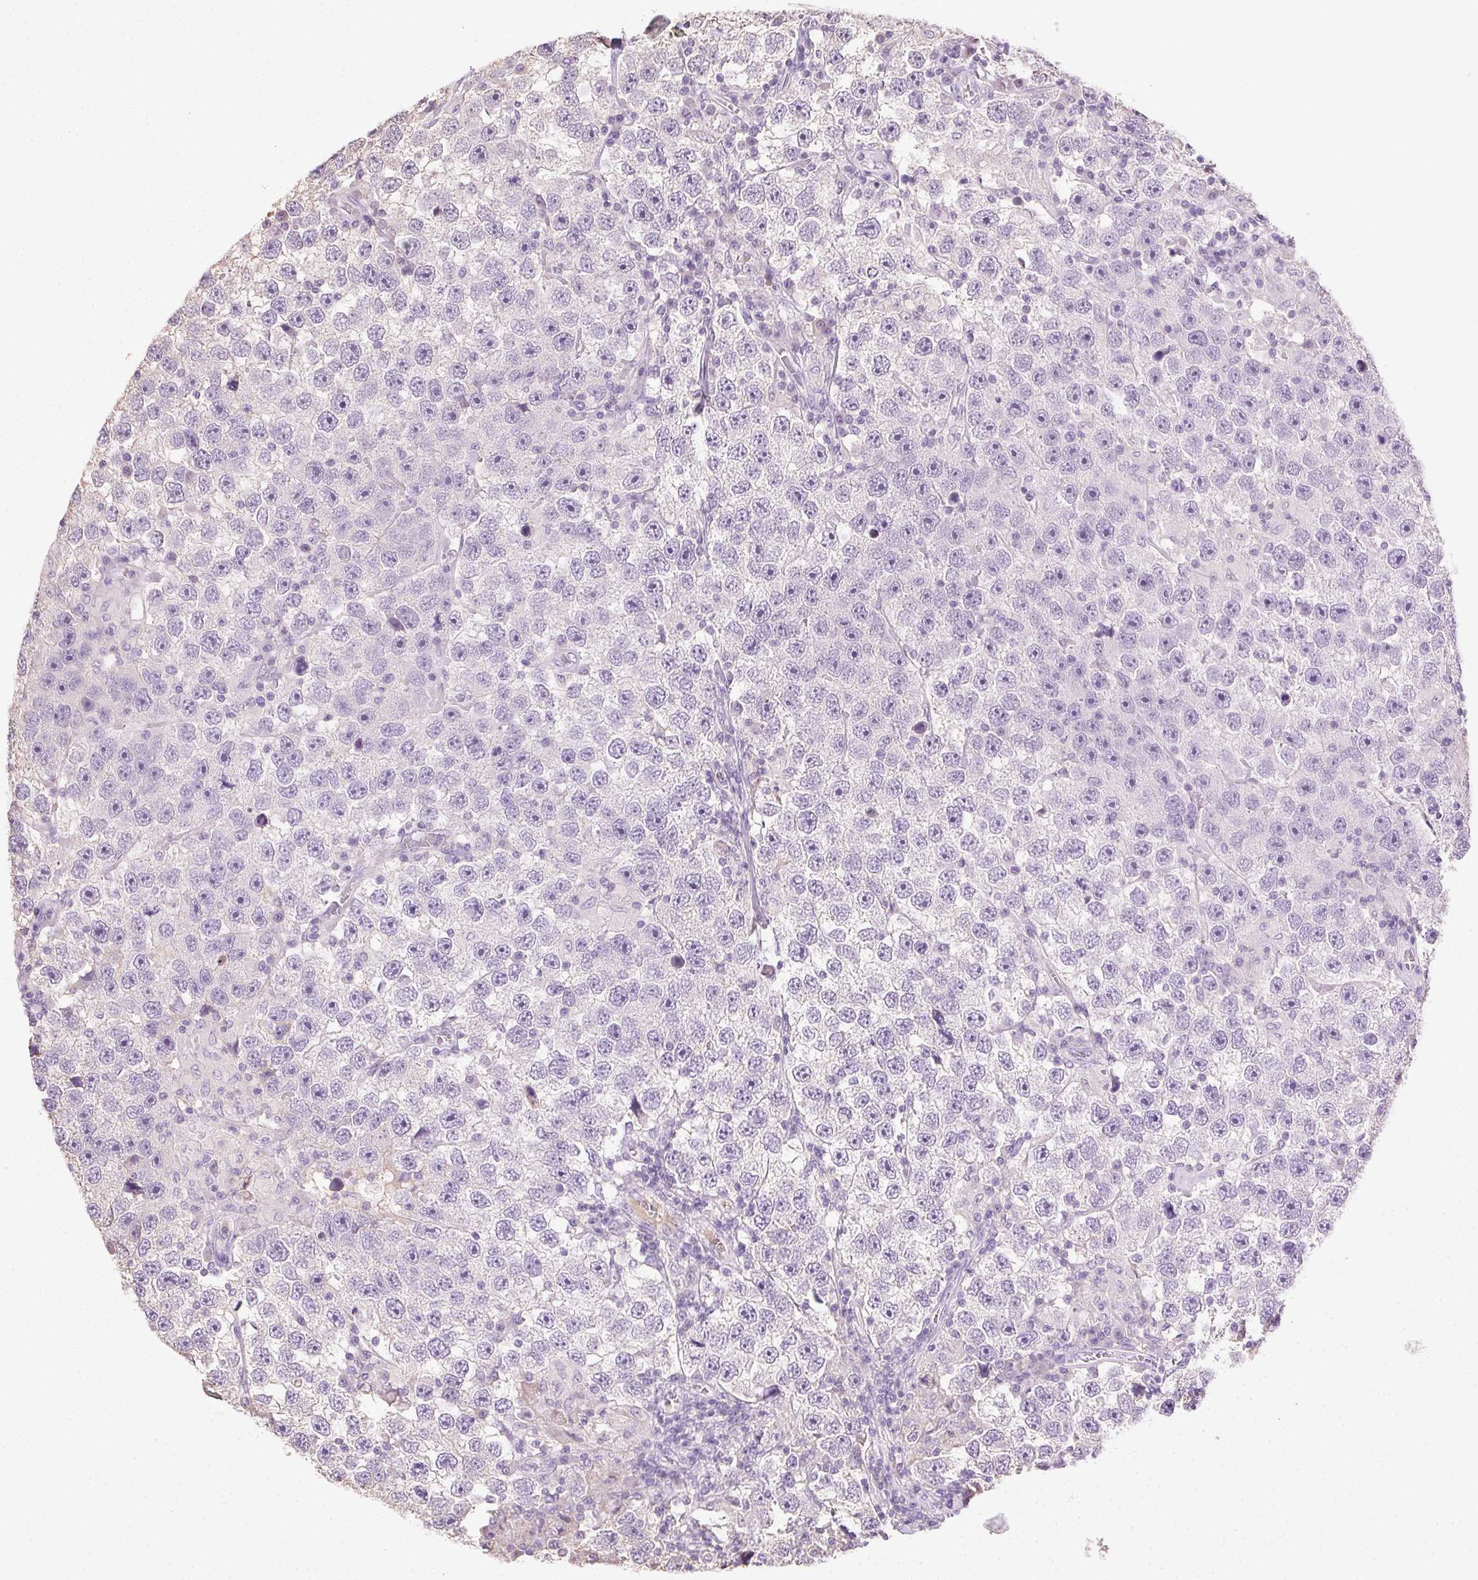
{"staining": {"intensity": "negative", "quantity": "none", "location": "none"}, "tissue": "testis cancer", "cell_type": "Tumor cells", "image_type": "cancer", "snomed": [{"axis": "morphology", "description": "Seminoma, NOS"}, {"axis": "topography", "description": "Testis"}], "caption": "A high-resolution histopathology image shows immunohistochemistry staining of testis cancer (seminoma), which displays no significant expression in tumor cells.", "gene": "SYCE2", "patient": {"sex": "male", "age": 26}}